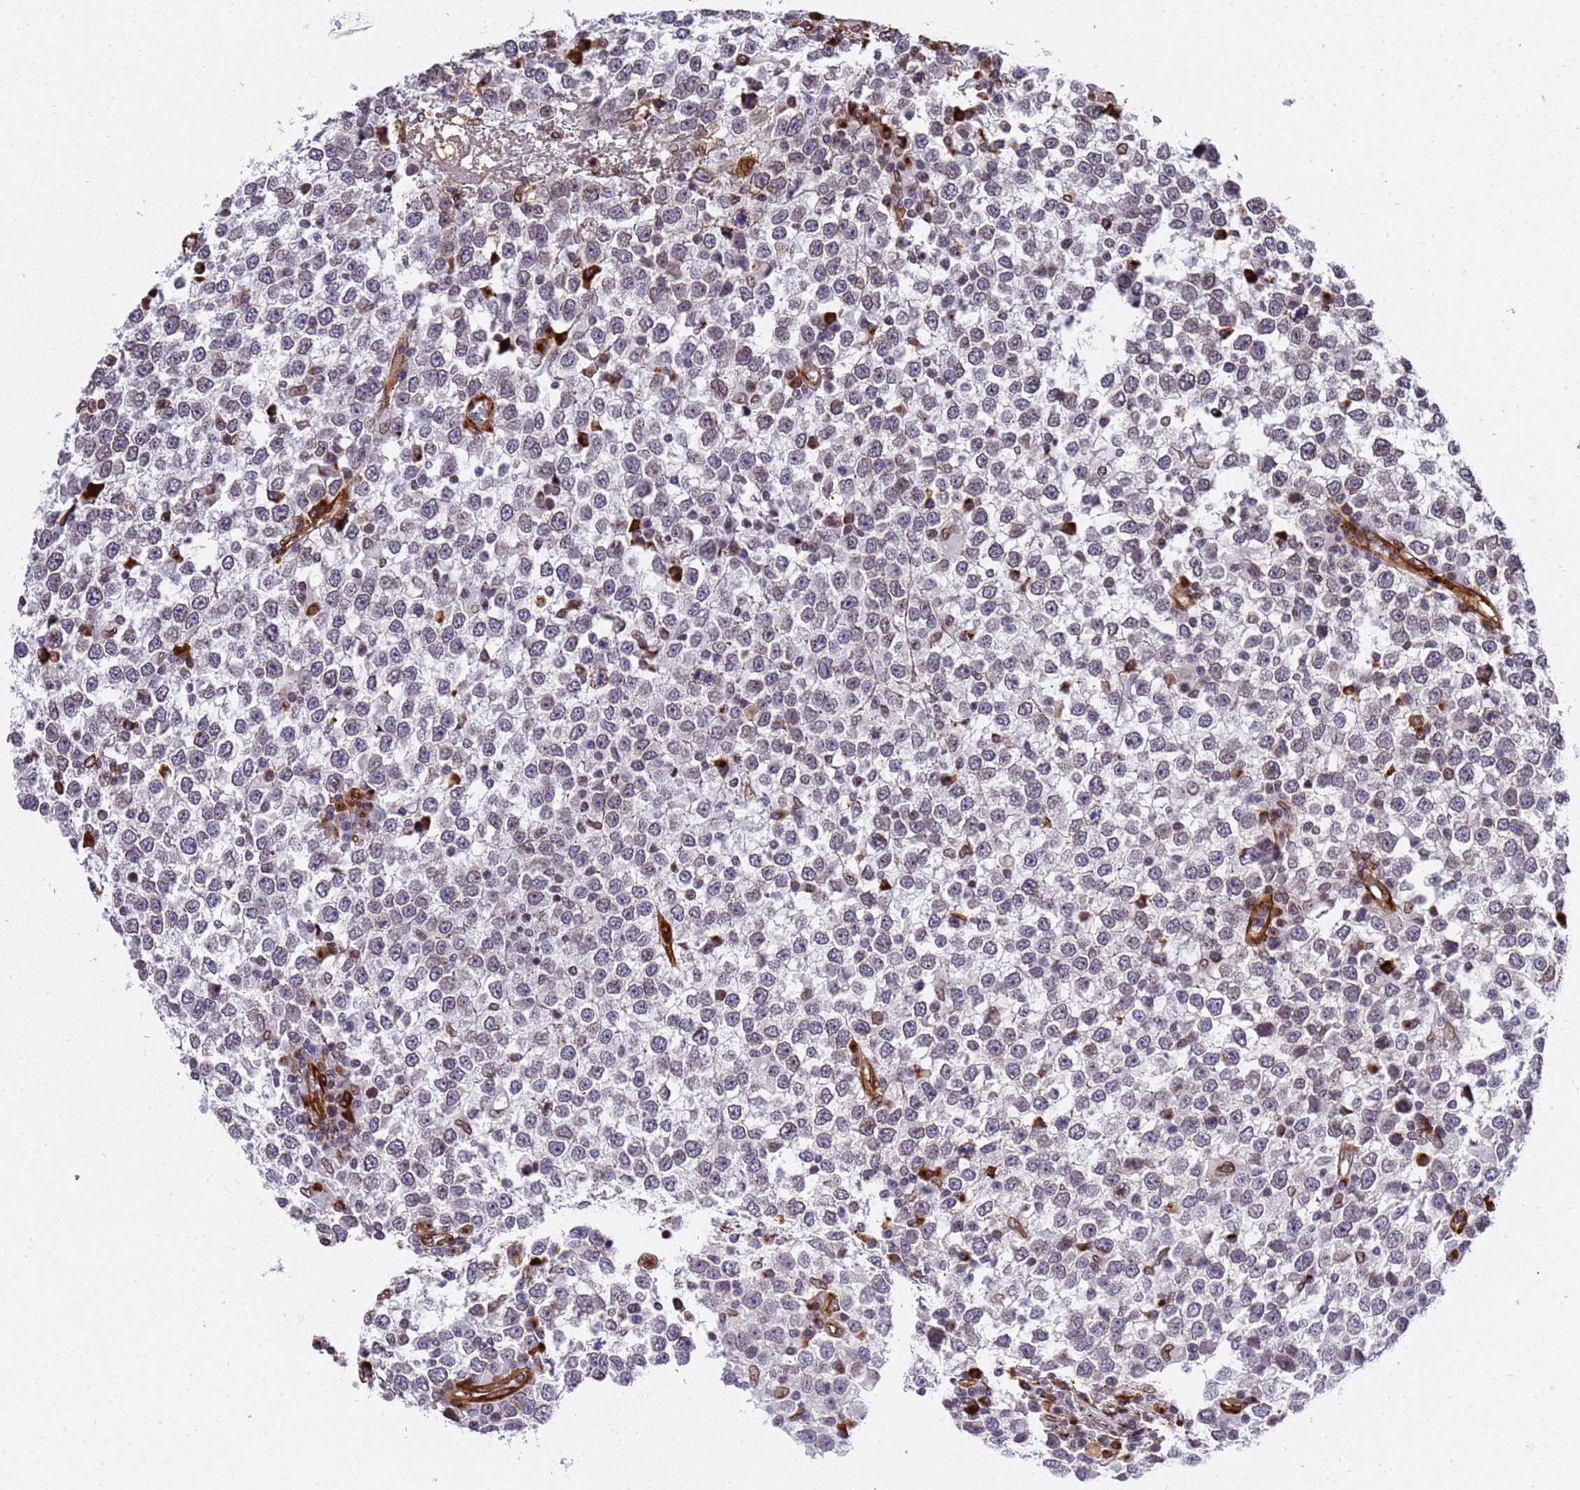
{"staining": {"intensity": "weak", "quantity": "<25%", "location": "cytoplasmic/membranous,nuclear"}, "tissue": "testis cancer", "cell_type": "Tumor cells", "image_type": "cancer", "snomed": [{"axis": "morphology", "description": "Seminoma, NOS"}, {"axis": "topography", "description": "Testis"}], "caption": "High power microscopy image of an immunohistochemistry photomicrograph of testis cancer, revealing no significant expression in tumor cells.", "gene": "IGFBP7", "patient": {"sex": "male", "age": 65}}